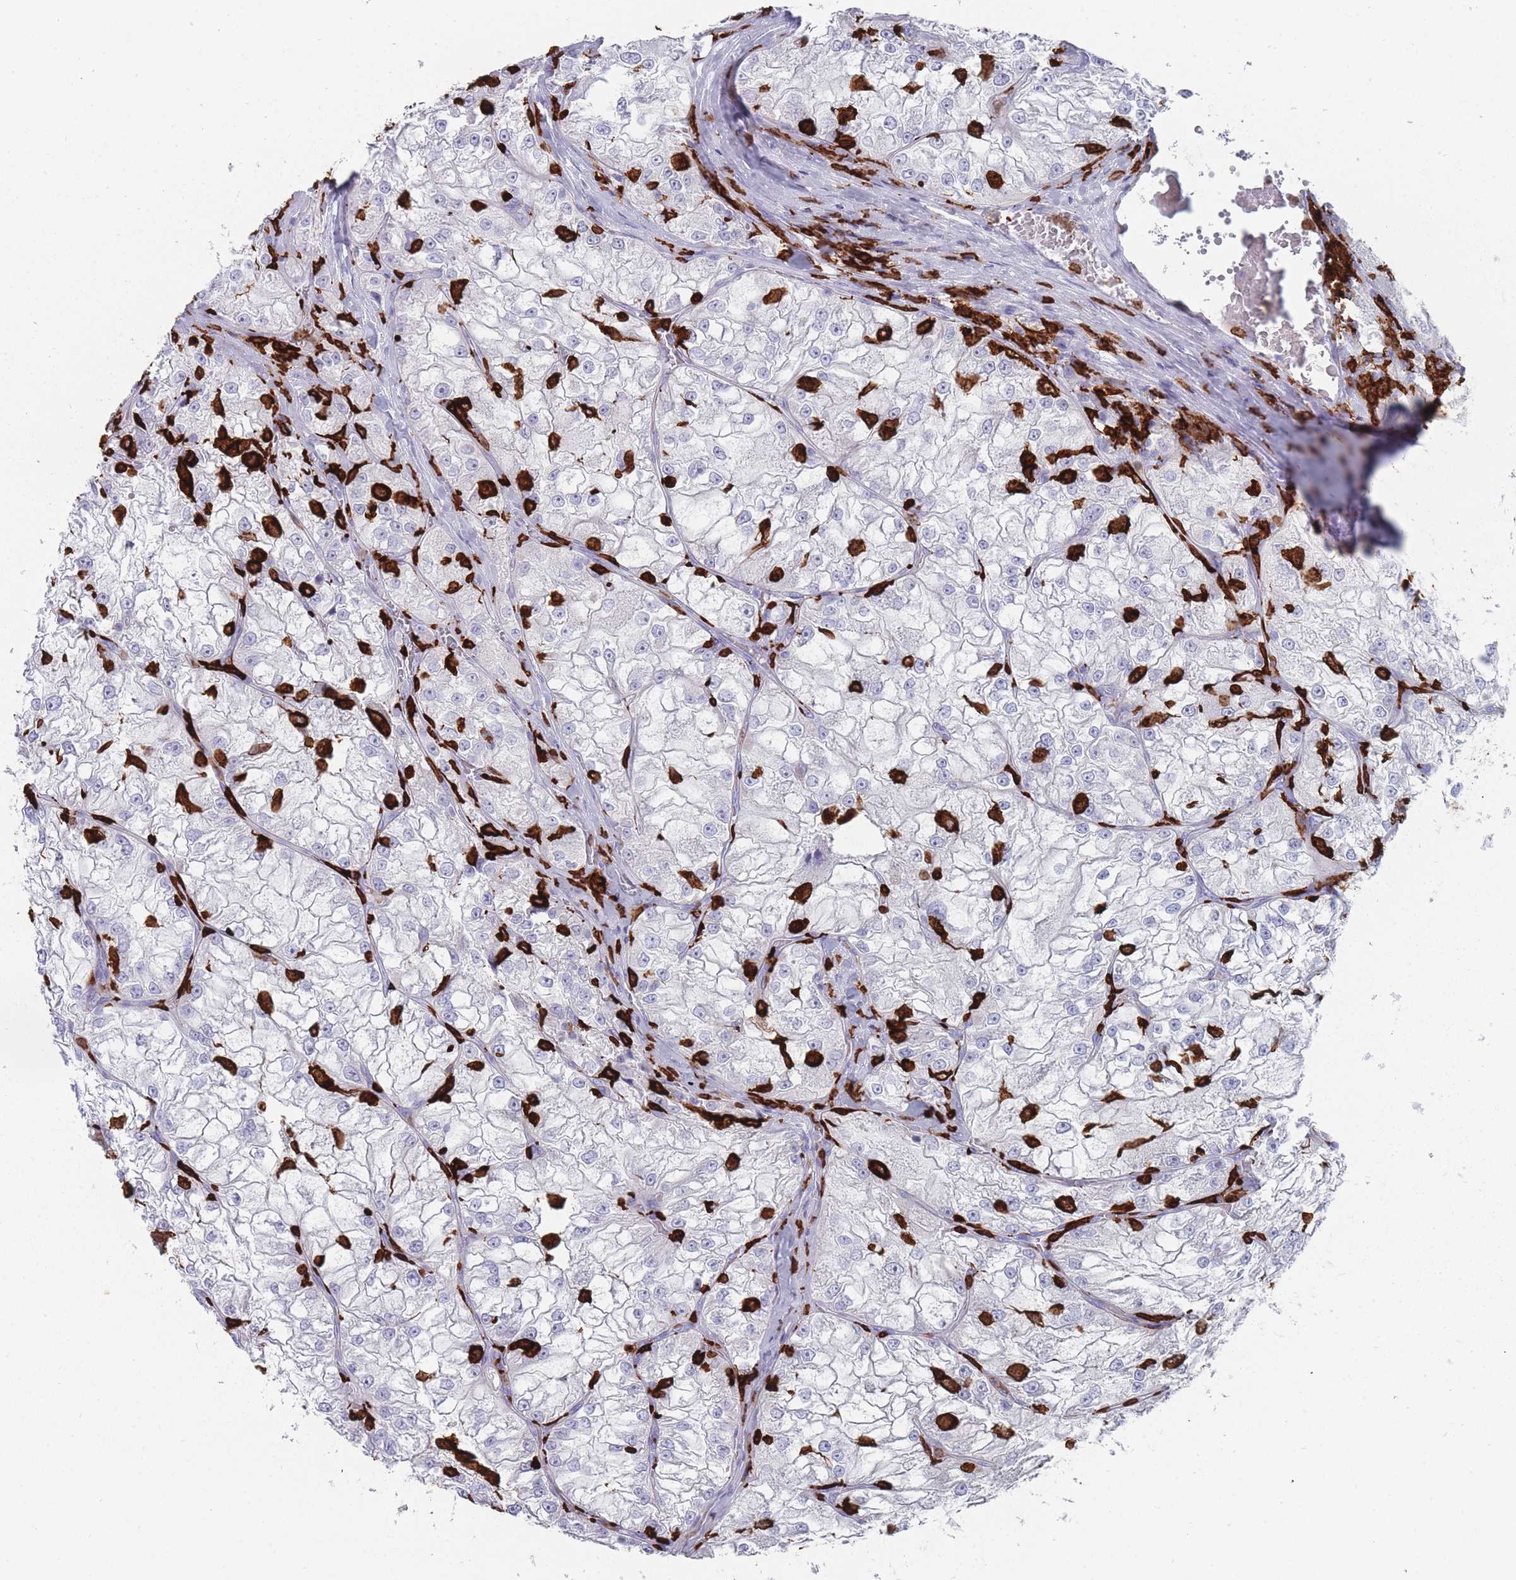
{"staining": {"intensity": "negative", "quantity": "none", "location": "none"}, "tissue": "renal cancer", "cell_type": "Tumor cells", "image_type": "cancer", "snomed": [{"axis": "morphology", "description": "Adenocarcinoma, NOS"}, {"axis": "topography", "description": "Kidney"}], "caption": "This image is of renal adenocarcinoma stained with immunohistochemistry (IHC) to label a protein in brown with the nuclei are counter-stained blue. There is no staining in tumor cells.", "gene": "AIF1", "patient": {"sex": "female", "age": 72}}